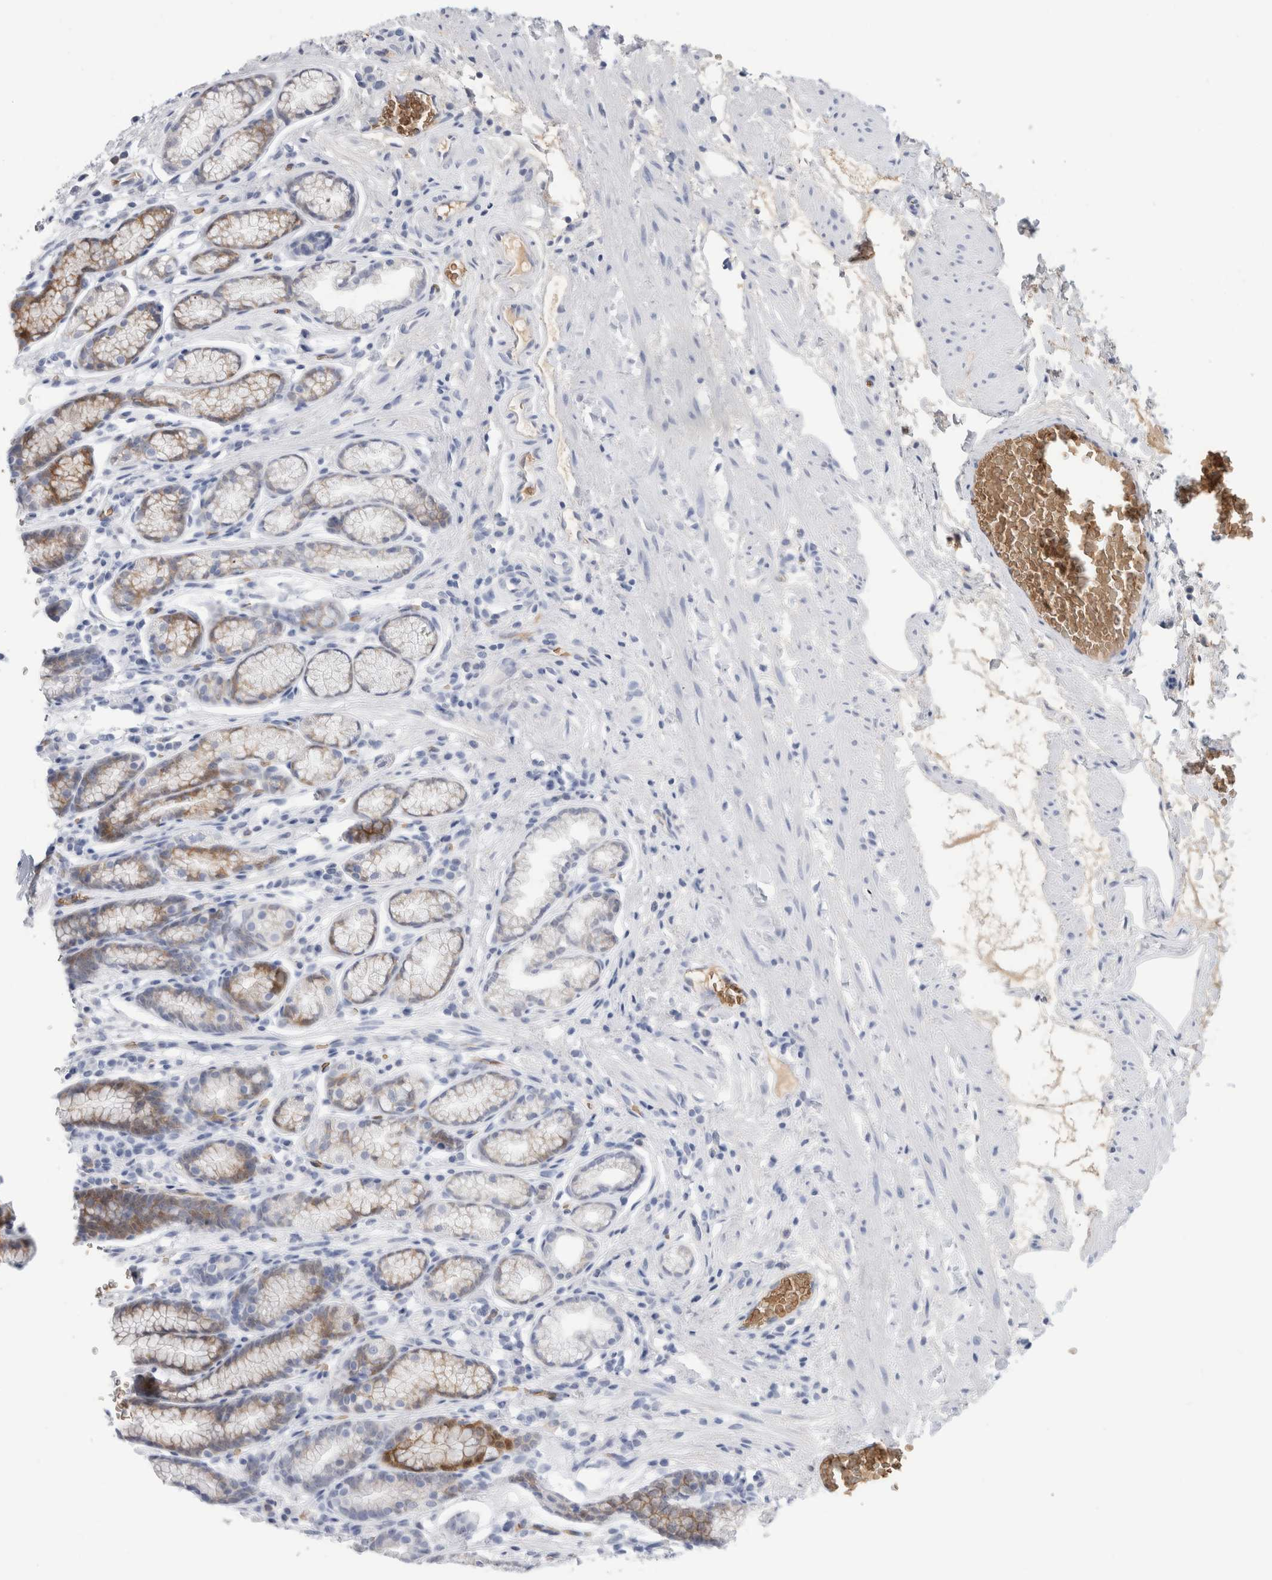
{"staining": {"intensity": "moderate", "quantity": "<25%", "location": "cytoplasmic/membranous"}, "tissue": "stomach", "cell_type": "Glandular cells", "image_type": "normal", "snomed": [{"axis": "morphology", "description": "Normal tissue, NOS"}, {"axis": "topography", "description": "Stomach"}], "caption": "Brown immunohistochemical staining in normal human stomach exhibits moderate cytoplasmic/membranous expression in approximately <25% of glandular cells. (IHC, brightfield microscopy, high magnification).", "gene": "CA1", "patient": {"sex": "male", "age": 42}}